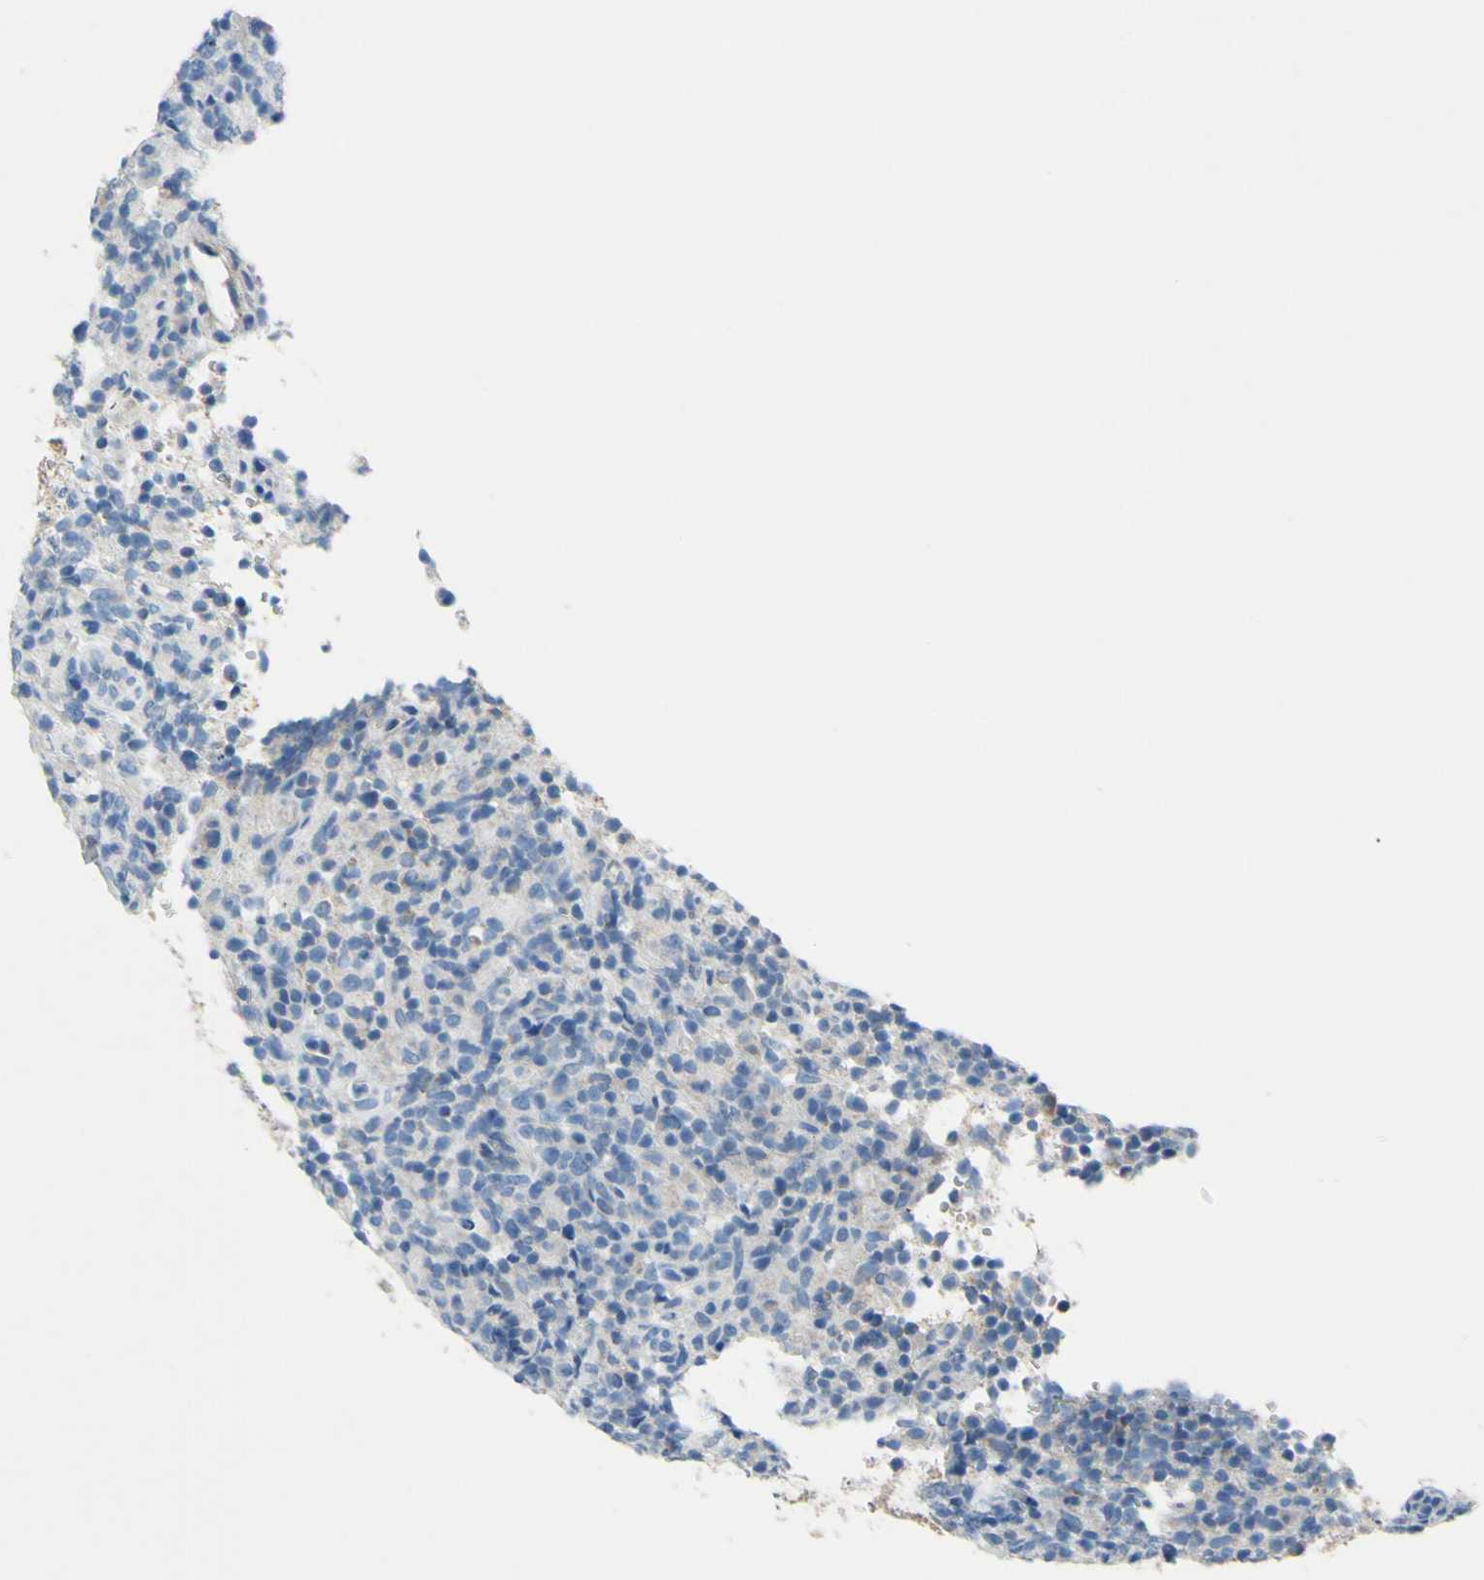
{"staining": {"intensity": "weak", "quantity": "<25%", "location": "cytoplasmic/membranous"}, "tissue": "lymphoma", "cell_type": "Tumor cells", "image_type": "cancer", "snomed": [{"axis": "morphology", "description": "Malignant lymphoma, non-Hodgkin's type, High grade"}, {"axis": "topography", "description": "Lymph node"}], "caption": "A high-resolution micrograph shows immunohistochemistry (IHC) staining of high-grade malignant lymphoma, non-Hodgkin's type, which displays no significant staining in tumor cells.", "gene": "CDH10", "patient": {"sex": "female", "age": 76}}